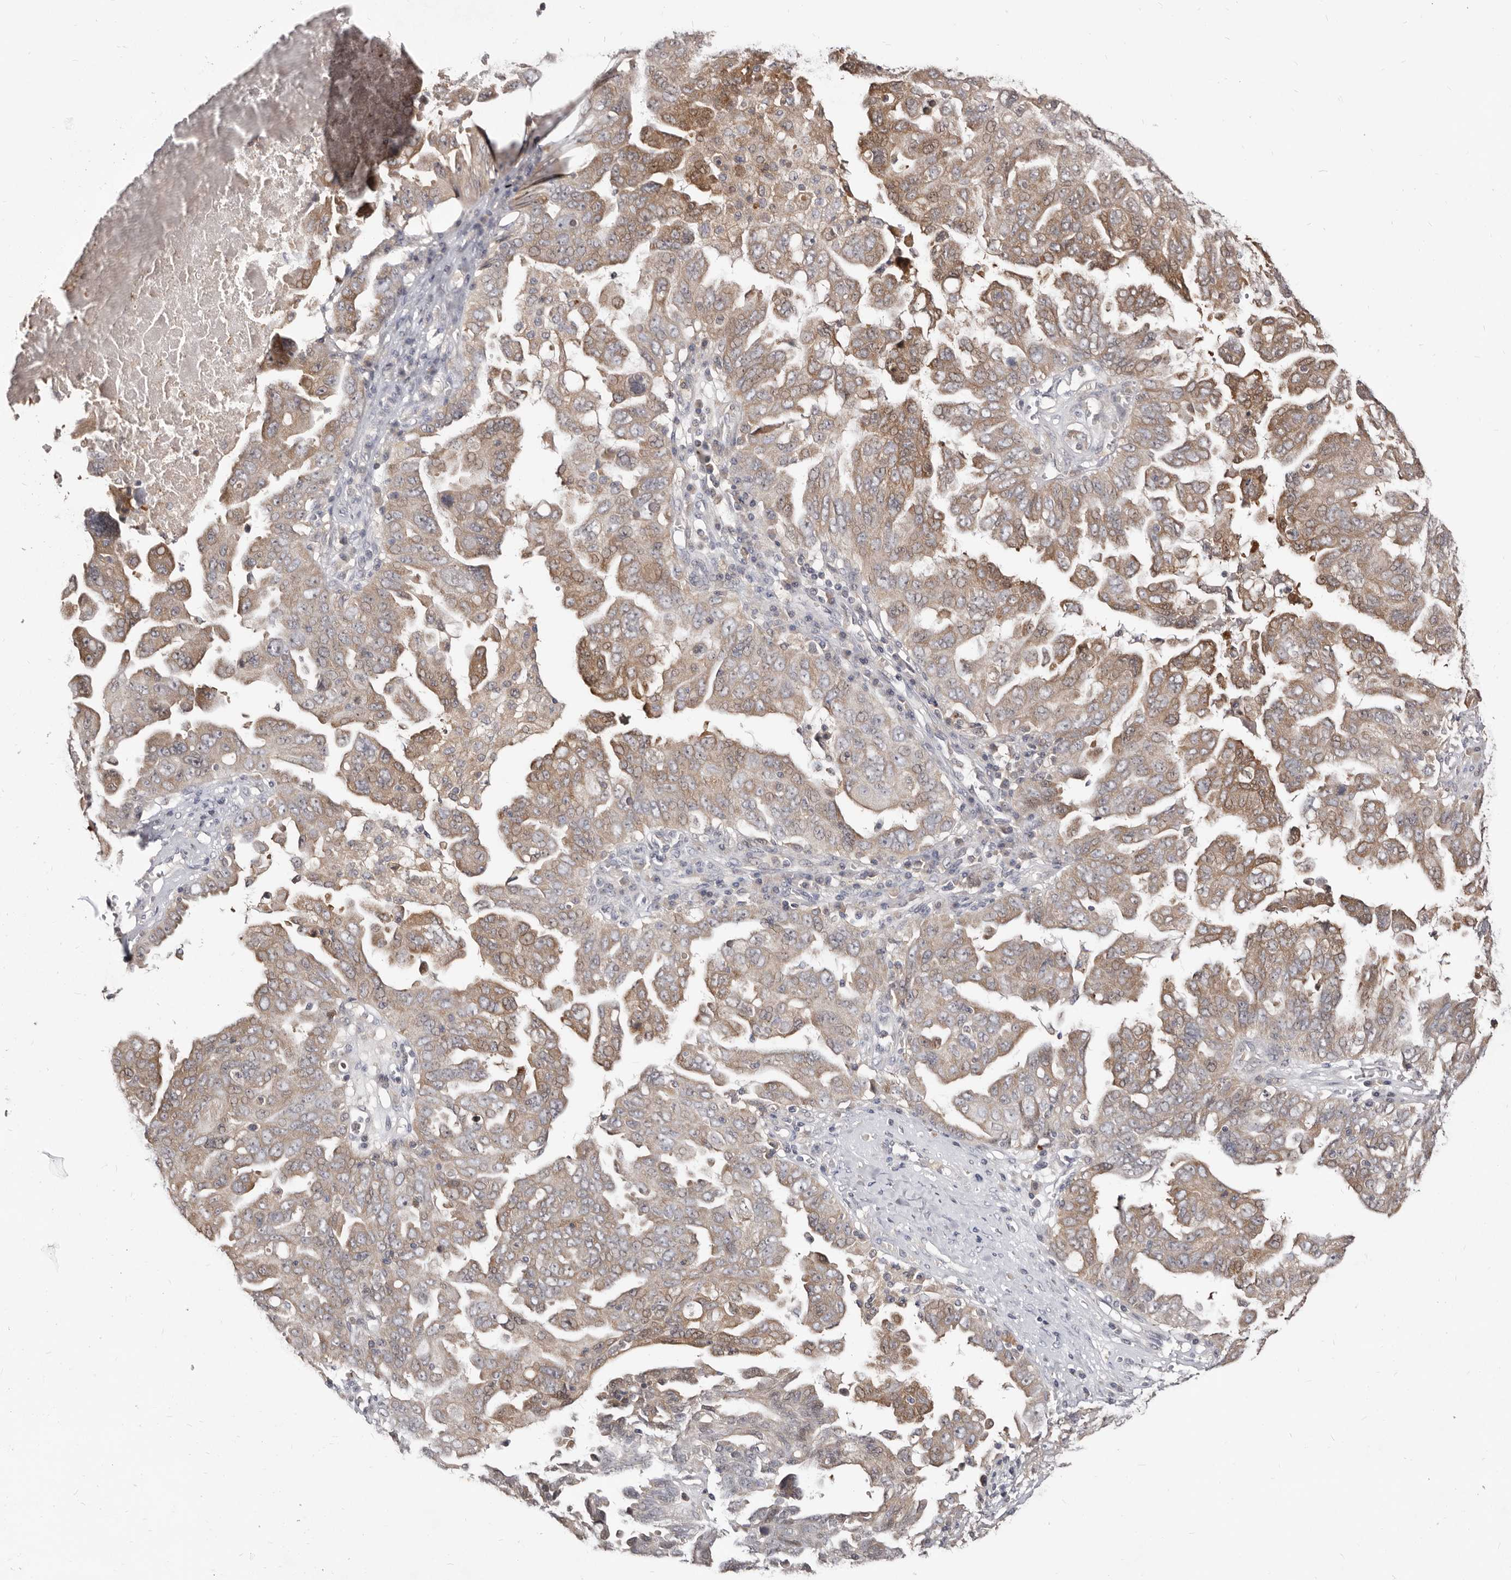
{"staining": {"intensity": "weak", "quantity": "25%-75%", "location": "cytoplasmic/membranous"}, "tissue": "ovarian cancer", "cell_type": "Tumor cells", "image_type": "cancer", "snomed": [{"axis": "morphology", "description": "Carcinoma, endometroid"}, {"axis": "topography", "description": "Ovary"}], "caption": "This image shows immunohistochemistry (IHC) staining of ovarian cancer (endometroid carcinoma), with low weak cytoplasmic/membranous positivity in approximately 25%-75% of tumor cells.", "gene": "TC2N", "patient": {"sex": "female", "age": 62}}